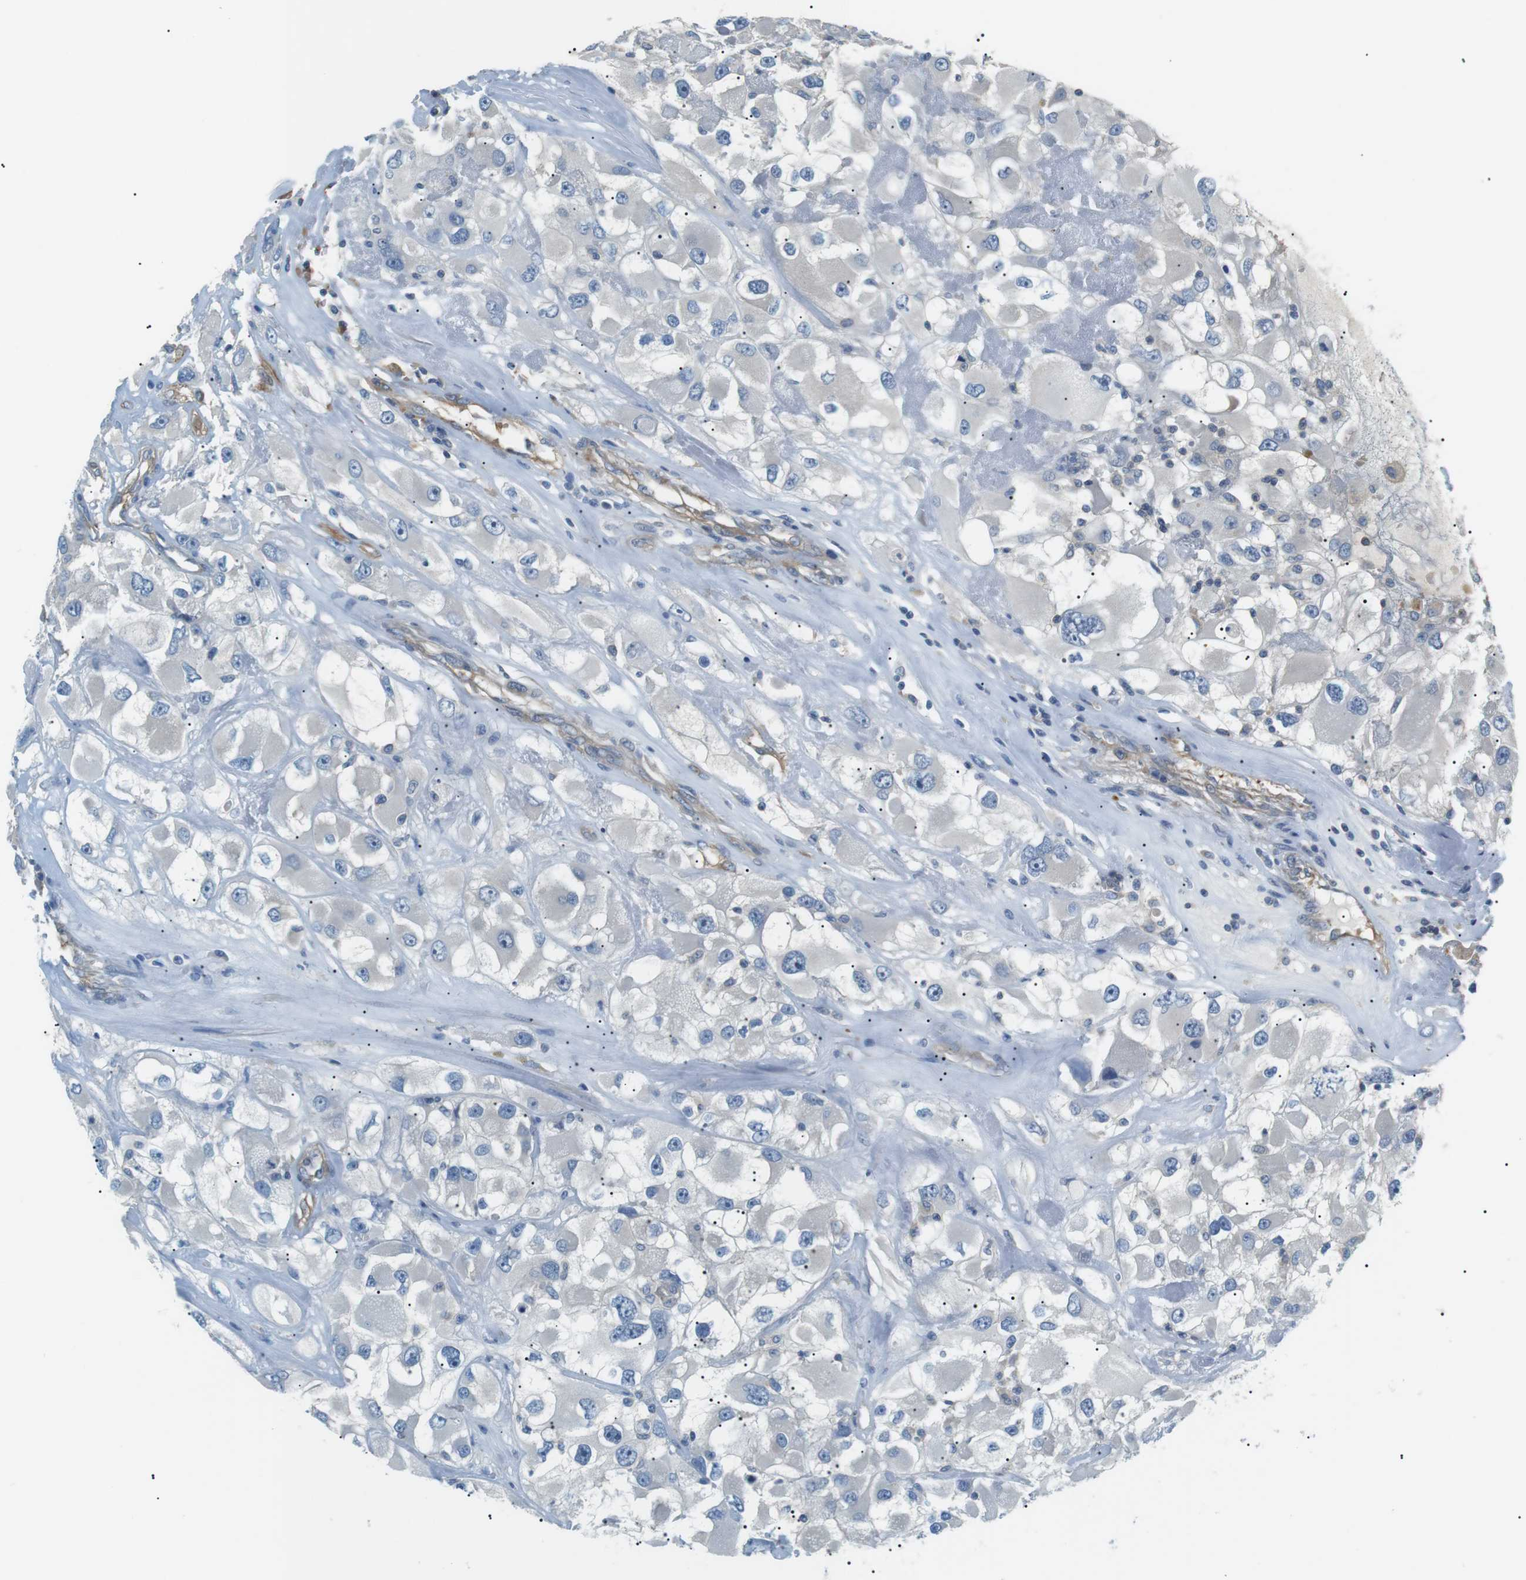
{"staining": {"intensity": "negative", "quantity": "none", "location": "none"}, "tissue": "renal cancer", "cell_type": "Tumor cells", "image_type": "cancer", "snomed": [{"axis": "morphology", "description": "Adenocarcinoma, NOS"}, {"axis": "topography", "description": "Kidney"}], "caption": "IHC photomicrograph of adenocarcinoma (renal) stained for a protein (brown), which exhibits no positivity in tumor cells. The staining was performed using DAB (3,3'-diaminobenzidine) to visualize the protein expression in brown, while the nuclei were stained in blue with hematoxylin (Magnification: 20x).", "gene": "ADCY10", "patient": {"sex": "female", "age": 52}}